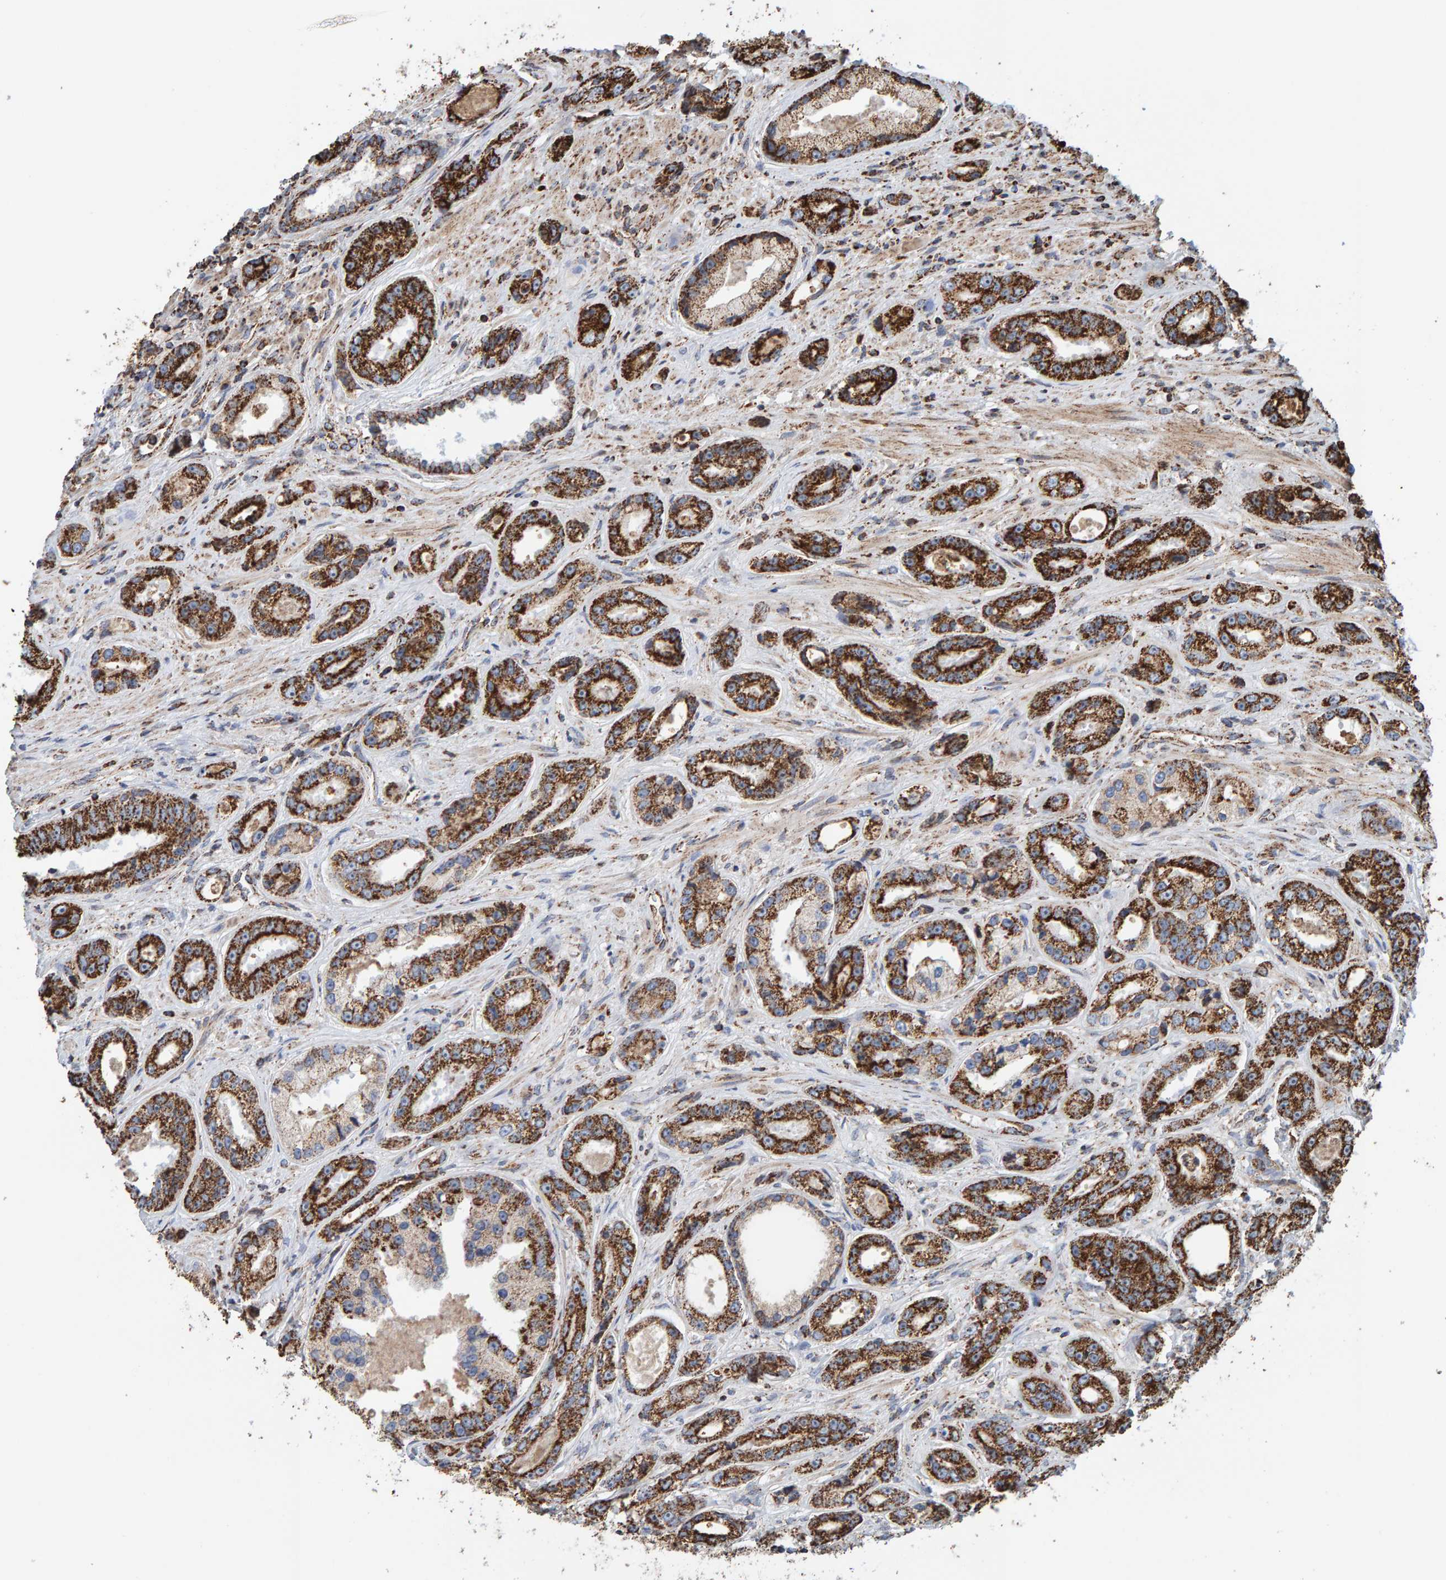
{"staining": {"intensity": "strong", "quantity": "25%-75%", "location": "cytoplasmic/membranous"}, "tissue": "prostate cancer", "cell_type": "Tumor cells", "image_type": "cancer", "snomed": [{"axis": "morphology", "description": "Adenocarcinoma, High grade"}, {"axis": "topography", "description": "Prostate"}], "caption": "The immunohistochemical stain shows strong cytoplasmic/membranous expression in tumor cells of prostate cancer (adenocarcinoma (high-grade)) tissue.", "gene": "MRPL45", "patient": {"sex": "male", "age": 61}}